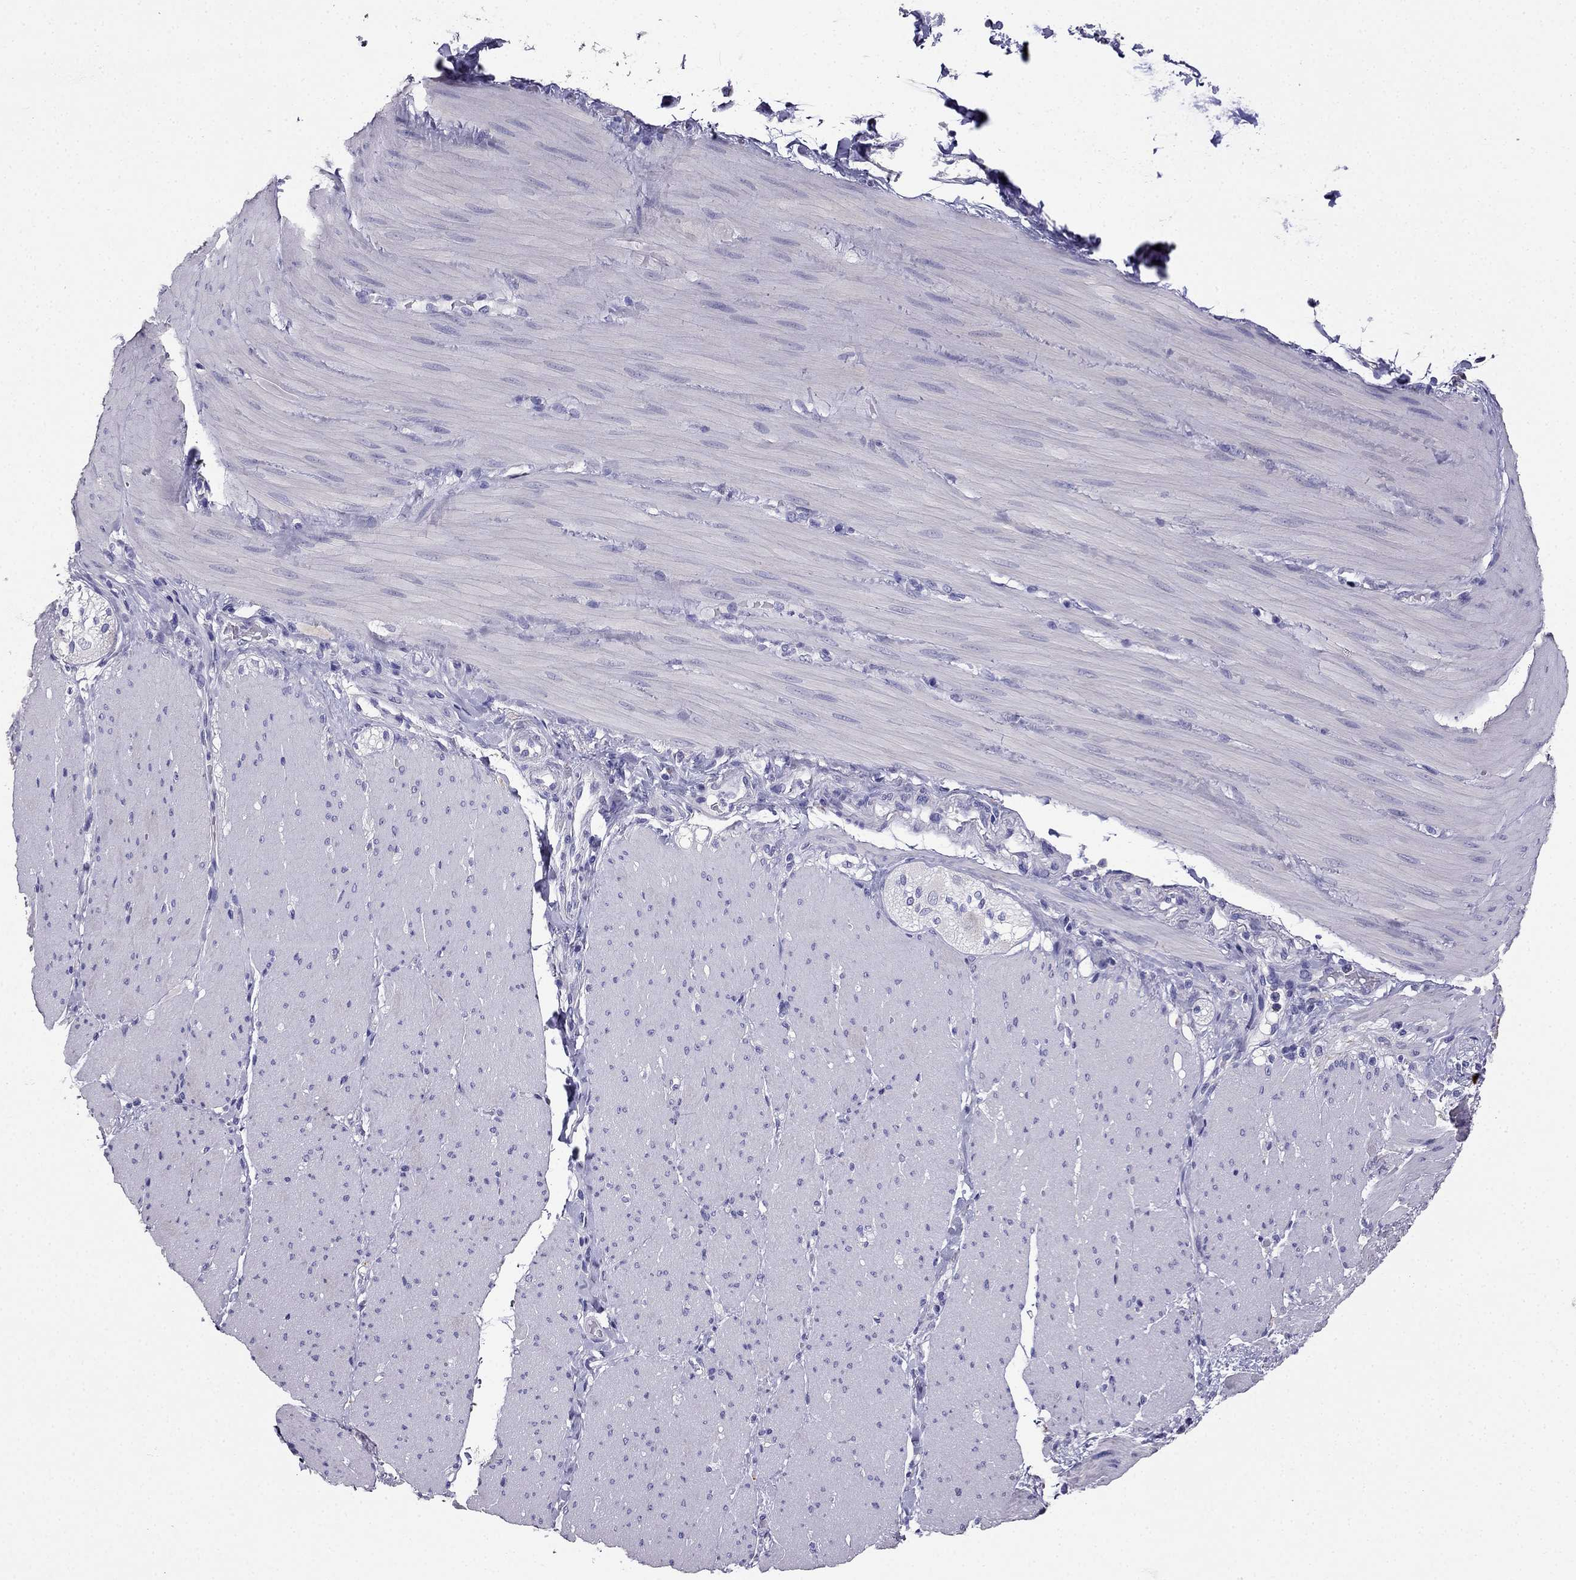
{"staining": {"intensity": "negative", "quantity": "none", "location": "none"}, "tissue": "adipose tissue", "cell_type": "Adipocytes", "image_type": "normal", "snomed": [{"axis": "morphology", "description": "Normal tissue, NOS"}, {"axis": "topography", "description": "Smooth muscle"}, {"axis": "topography", "description": "Duodenum"}, {"axis": "topography", "description": "Peripheral nerve tissue"}], "caption": "This is an immunohistochemistry (IHC) photomicrograph of normal human adipose tissue. There is no staining in adipocytes.", "gene": "PTH", "patient": {"sex": "female", "age": 61}}